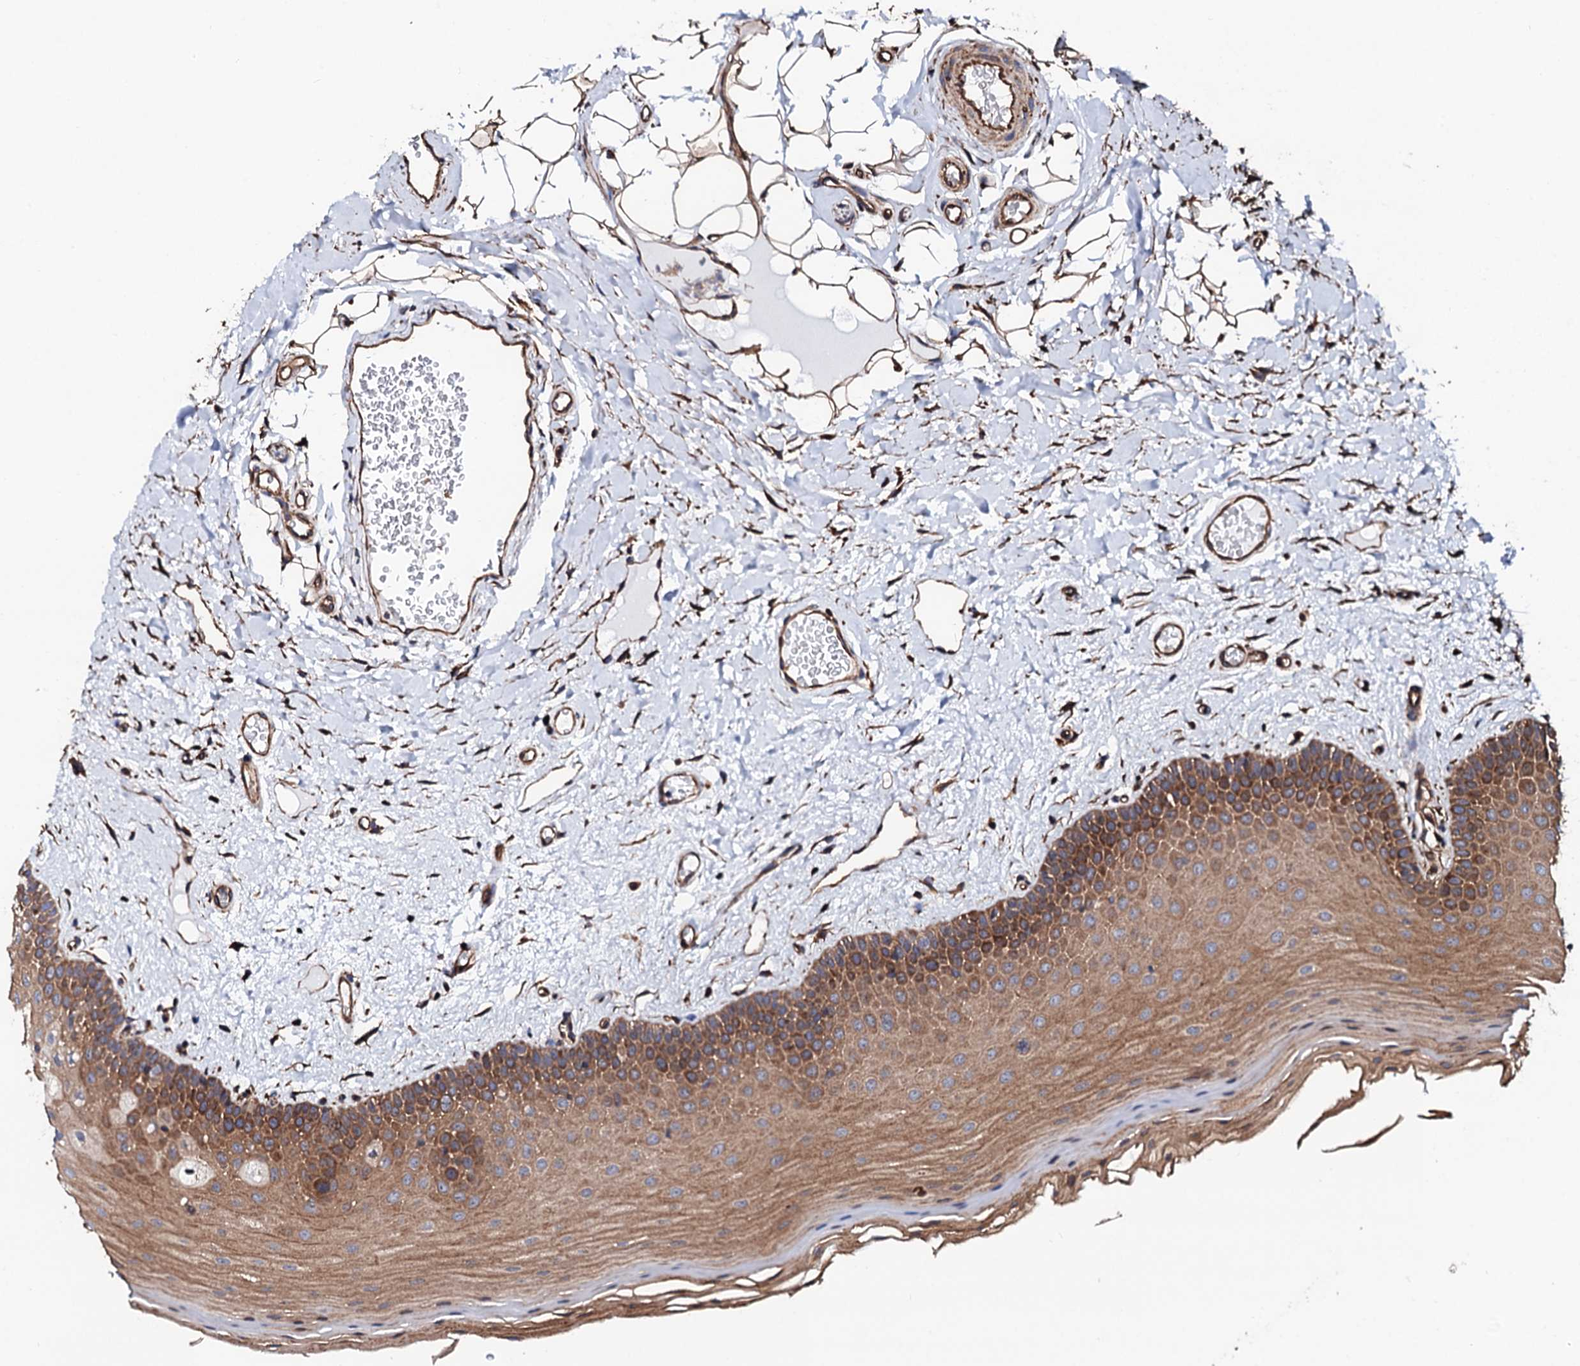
{"staining": {"intensity": "moderate", "quantity": ">75%", "location": "cytoplasmic/membranous"}, "tissue": "oral mucosa", "cell_type": "Squamous epithelial cells", "image_type": "normal", "snomed": [{"axis": "morphology", "description": "Normal tissue, NOS"}, {"axis": "topography", "description": "Oral tissue"}, {"axis": "topography", "description": "Tounge, NOS"}], "caption": "Immunohistochemistry (IHC) histopathology image of unremarkable human oral mucosa stained for a protein (brown), which exhibits medium levels of moderate cytoplasmic/membranous staining in about >75% of squamous epithelial cells.", "gene": "CKAP5", "patient": {"sex": "male", "age": 47}}